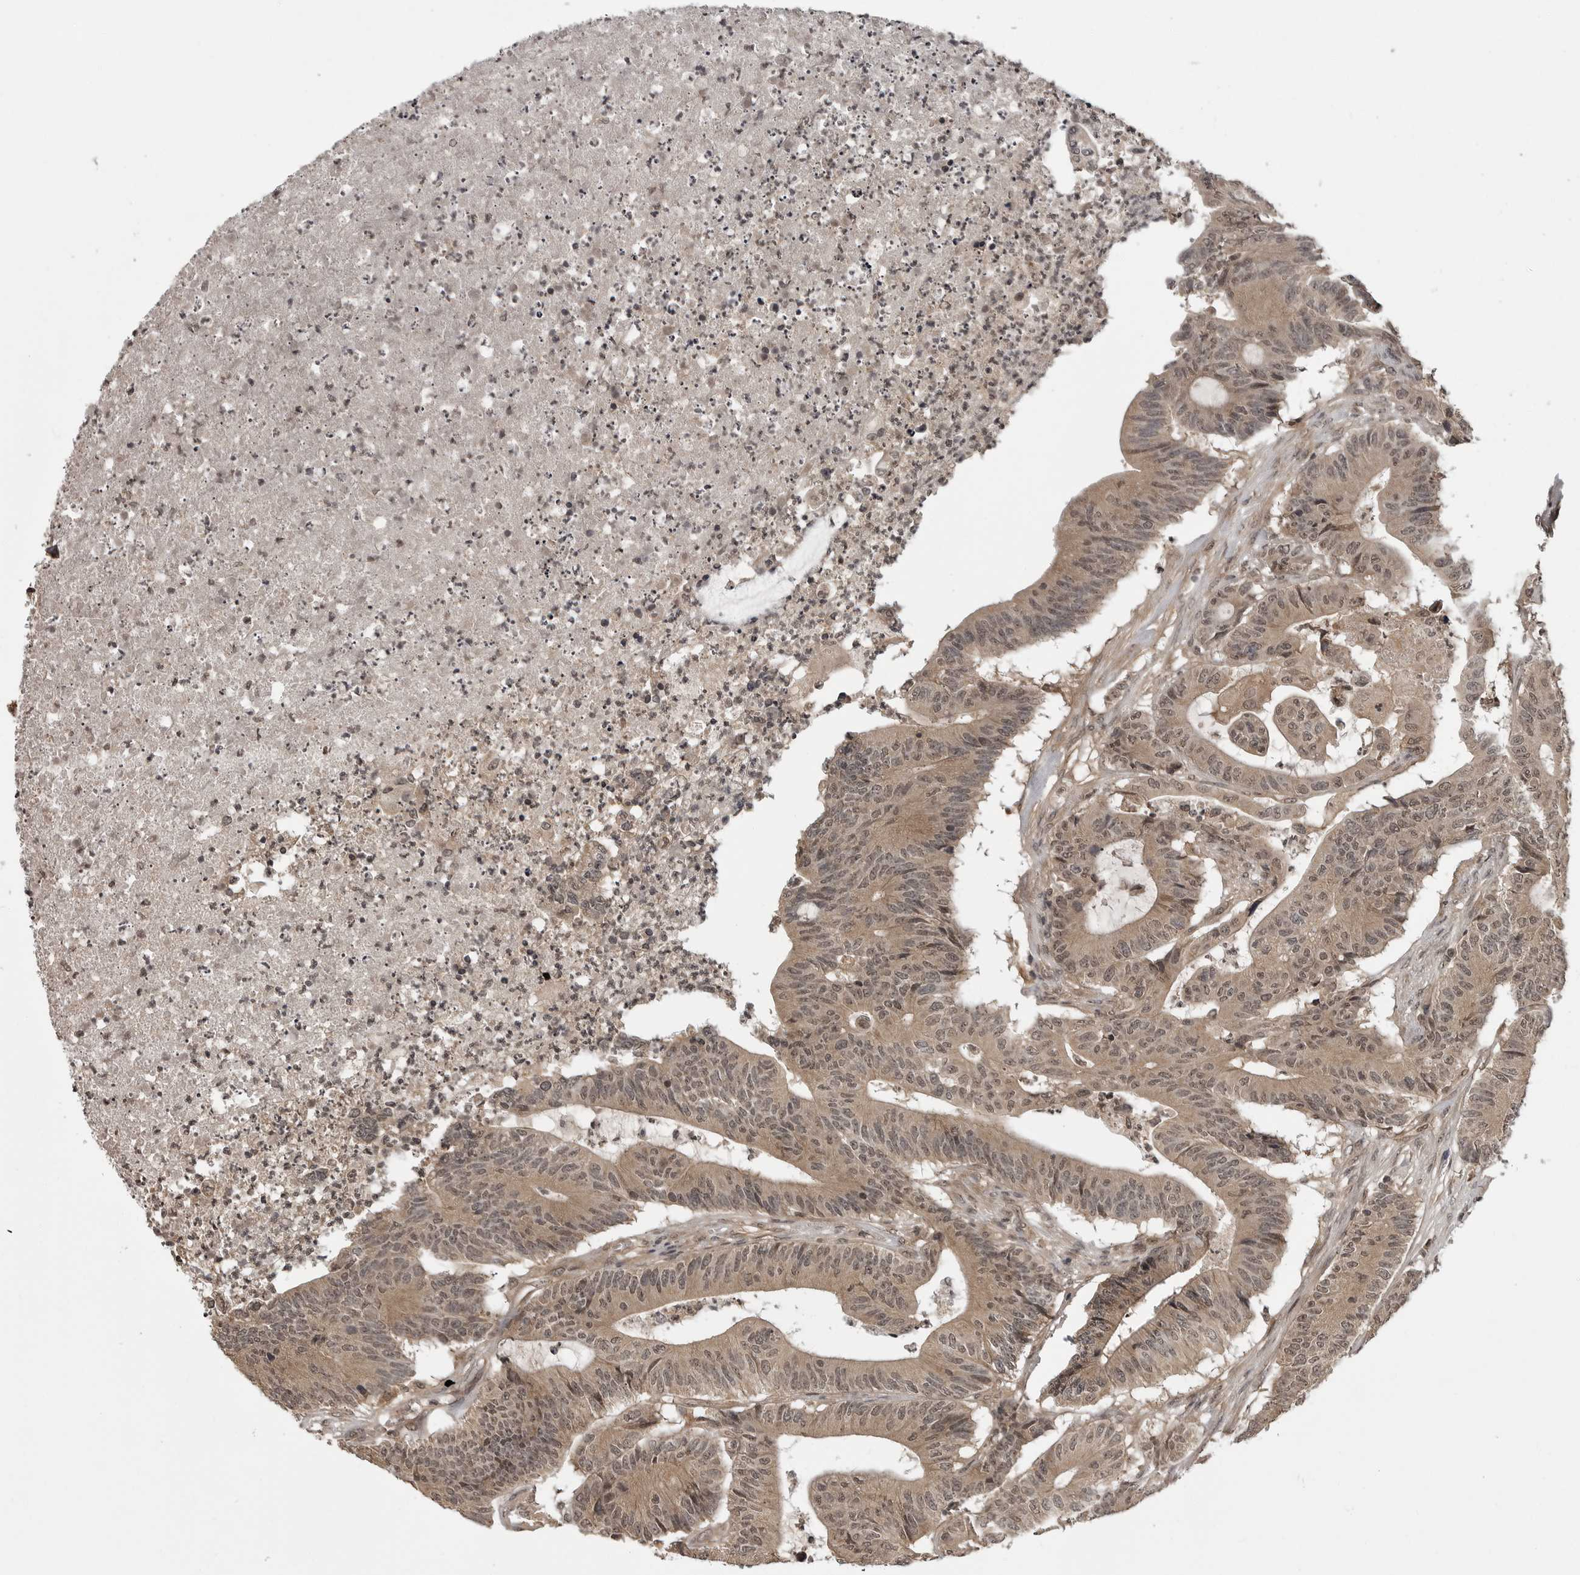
{"staining": {"intensity": "moderate", "quantity": ">75%", "location": "cytoplasmic/membranous,nuclear"}, "tissue": "colorectal cancer", "cell_type": "Tumor cells", "image_type": "cancer", "snomed": [{"axis": "morphology", "description": "Adenocarcinoma, NOS"}, {"axis": "topography", "description": "Colon"}], "caption": "Immunohistochemistry of colorectal adenocarcinoma demonstrates medium levels of moderate cytoplasmic/membranous and nuclear positivity in approximately >75% of tumor cells.", "gene": "IL24", "patient": {"sex": "female", "age": 84}}